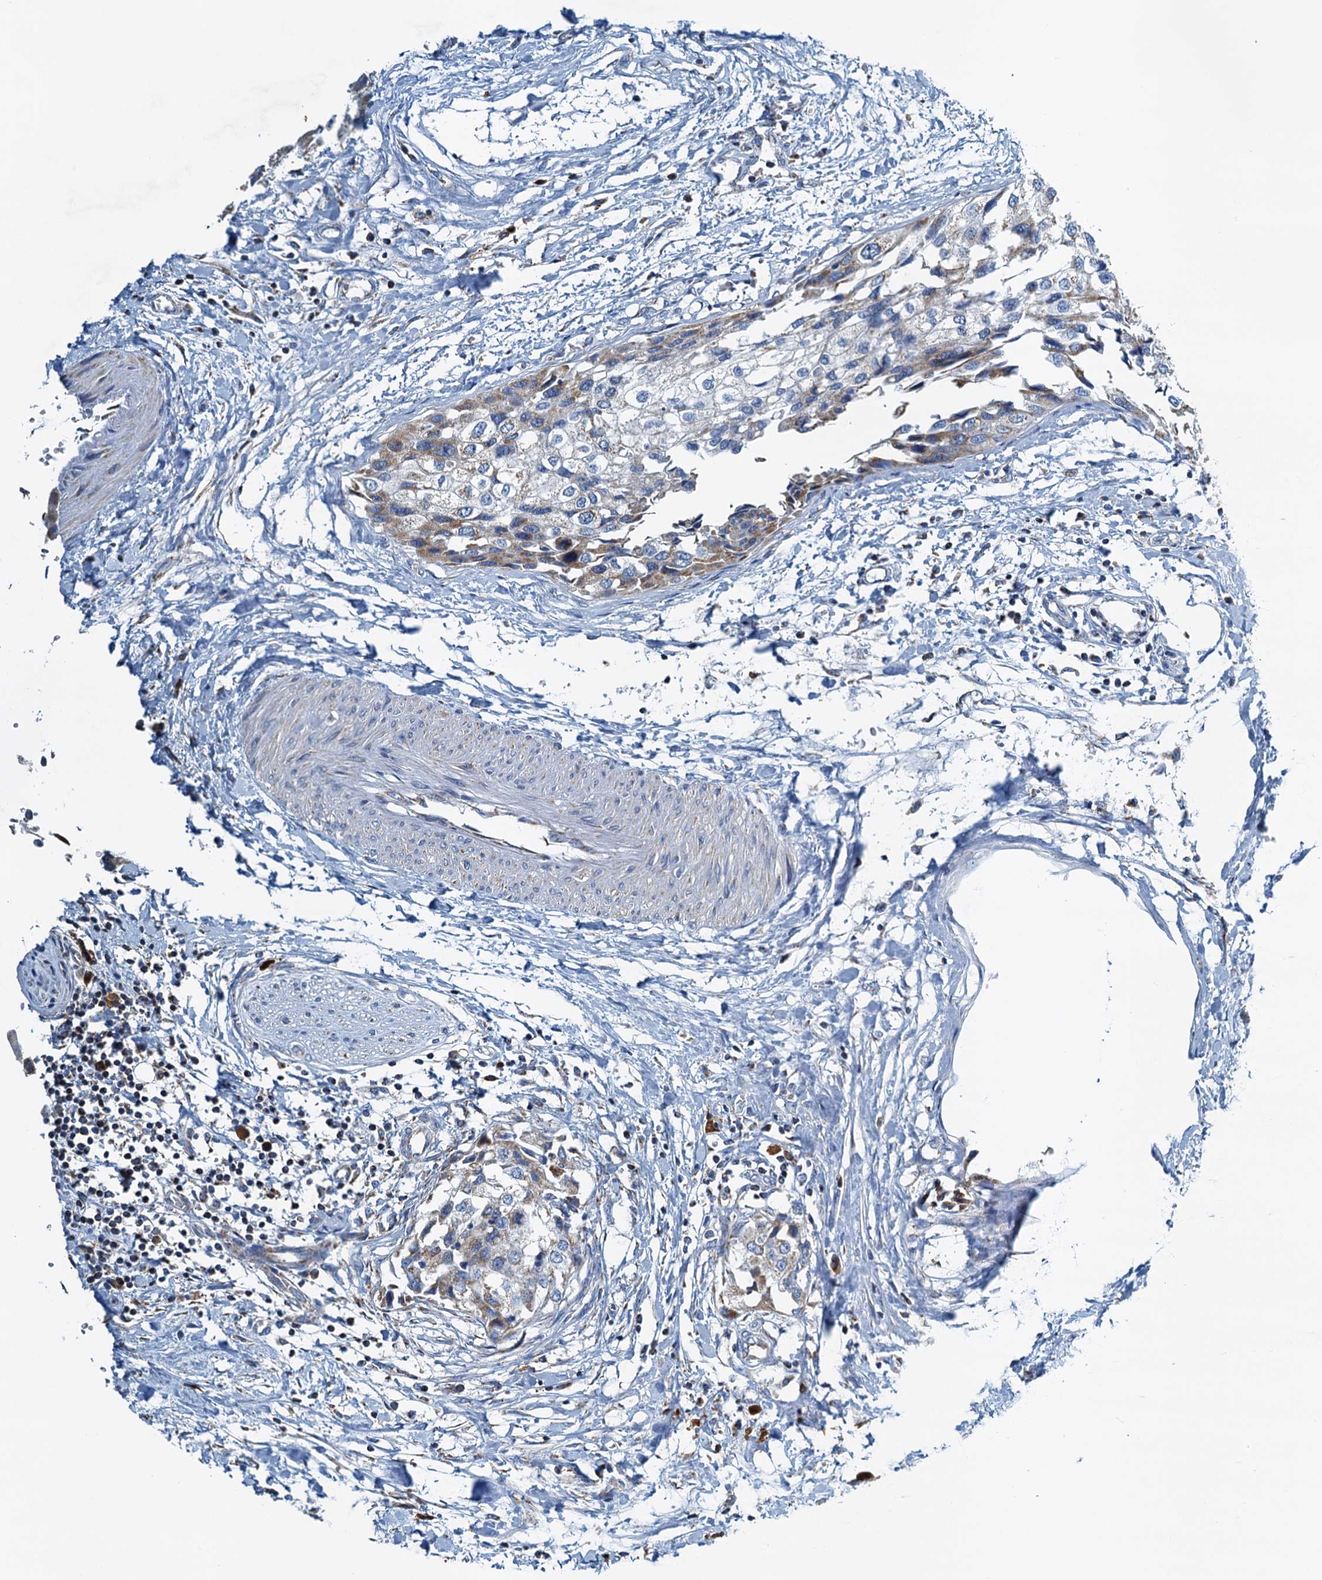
{"staining": {"intensity": "weak", "quantity": "25%-75%", "location": "cytoplasmic/membranous"}, "tissue": "urothelial cancer", "cell_type": "Tumor cells", "image_type": "cancer", "snomed": [{"axis": "morphology", "description": "Urothelial carcinoma, High grade"}, {"axis": "topography", "description": "Urinary bladder"}], "caption": "DAB immunohistochemical staining of human urothelial carcinoma (high-grade) shows weak cytoplasmic/membranous protein positivity in about 25%-75% of tumor cells.", "gene": "POC1A", "patient": {"sex": "male", "age": 64}}